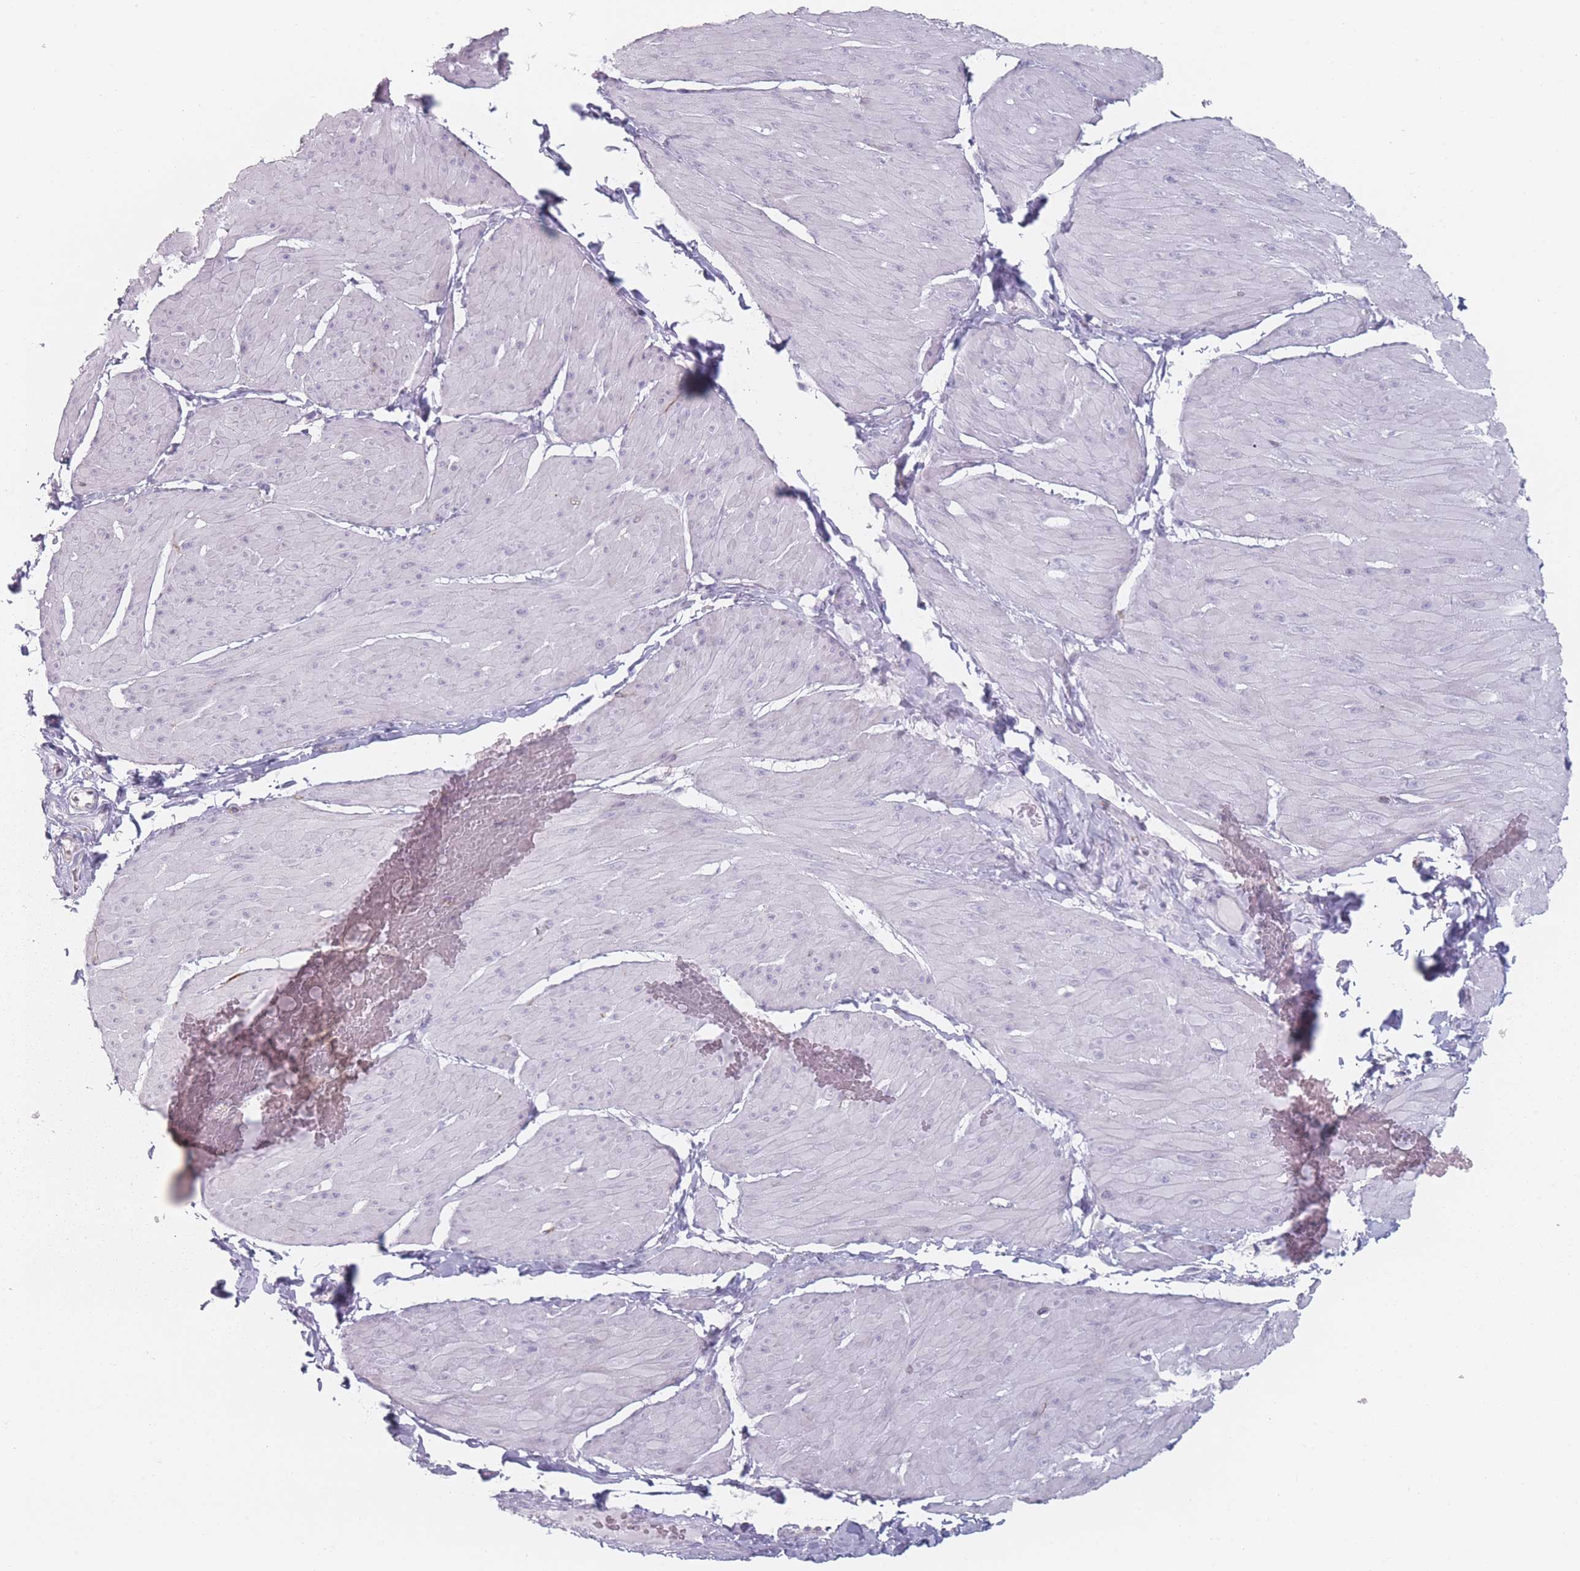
{"staining": {"intensity": "negative", "quantity": "none", "location": "none"}, "tissue": "smooth muscle", "cell_type": "Smooth muscle cells", "image_type": "normal", "snomed": [{"axis": "morphology", "description": "Urothelial carcinoma, High grade"}, {"axis": "topography", "description": "Urinary bladder"}], "caption": "This is an immunohistochemistry image of benign human smooth muscle. There is no positivity in smooth muscle cells.", "gene": "RNF4", "patient": {"sex": "male", "age": 46}}